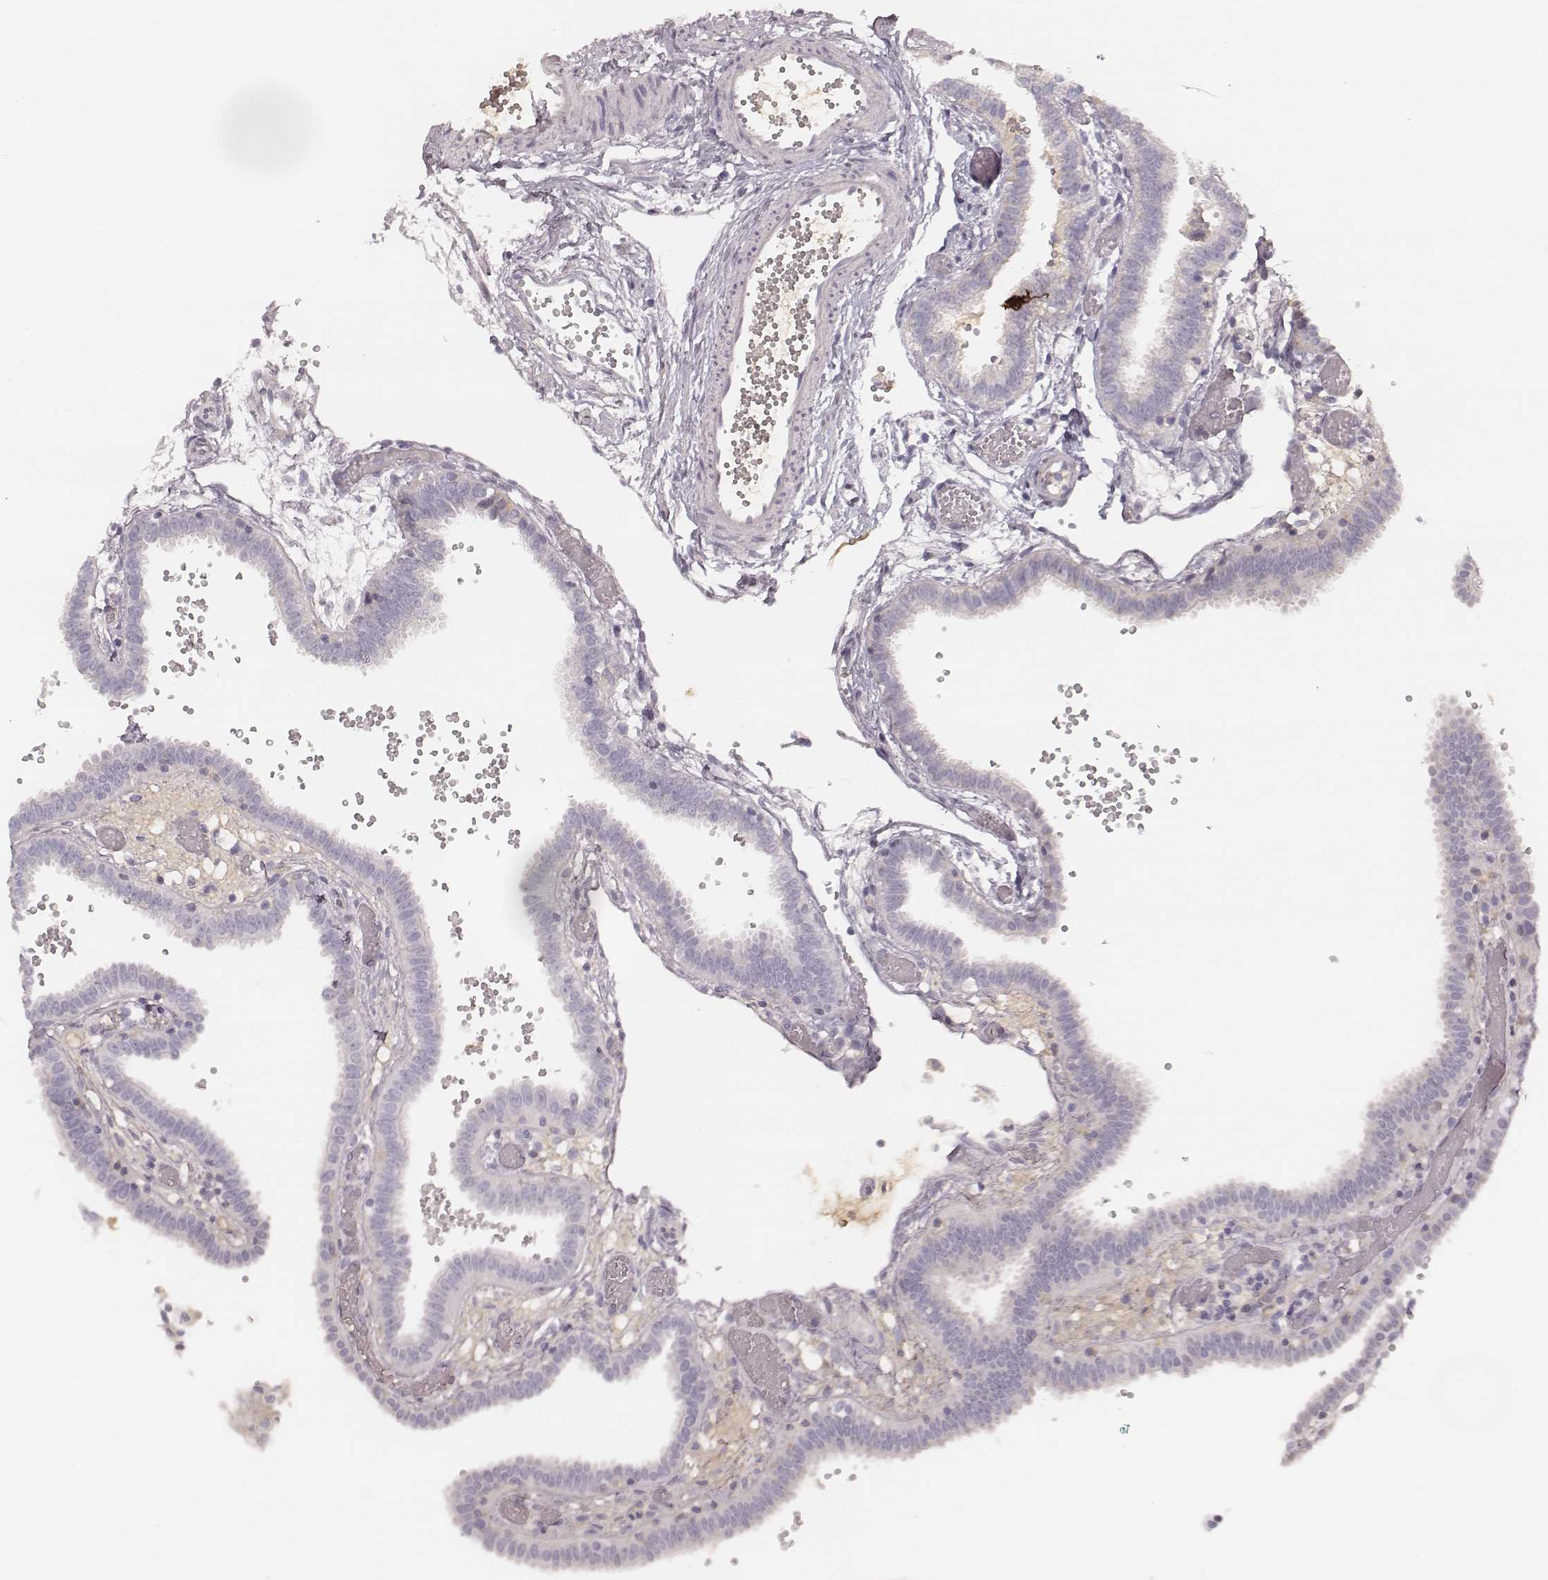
{"staining": {"intensity": "negative", "quantity": "none", "location": "none"}, "tissue": "fallopian tube", "cell_type": "Glandular cells", "image_type": "normal", "snomed": [{"axis": "morphology", "description": "Normal tissue, NOS"}, {"axis": "topography", "description": "Fallopian tube"}], "caption": "Immunohistochemistry image of benign fallopian tube stained for a protein (brown), which displays no positivity in glandular cells.", "gene": "MSX1", "patient": {"sex": "female", "age": 37}}